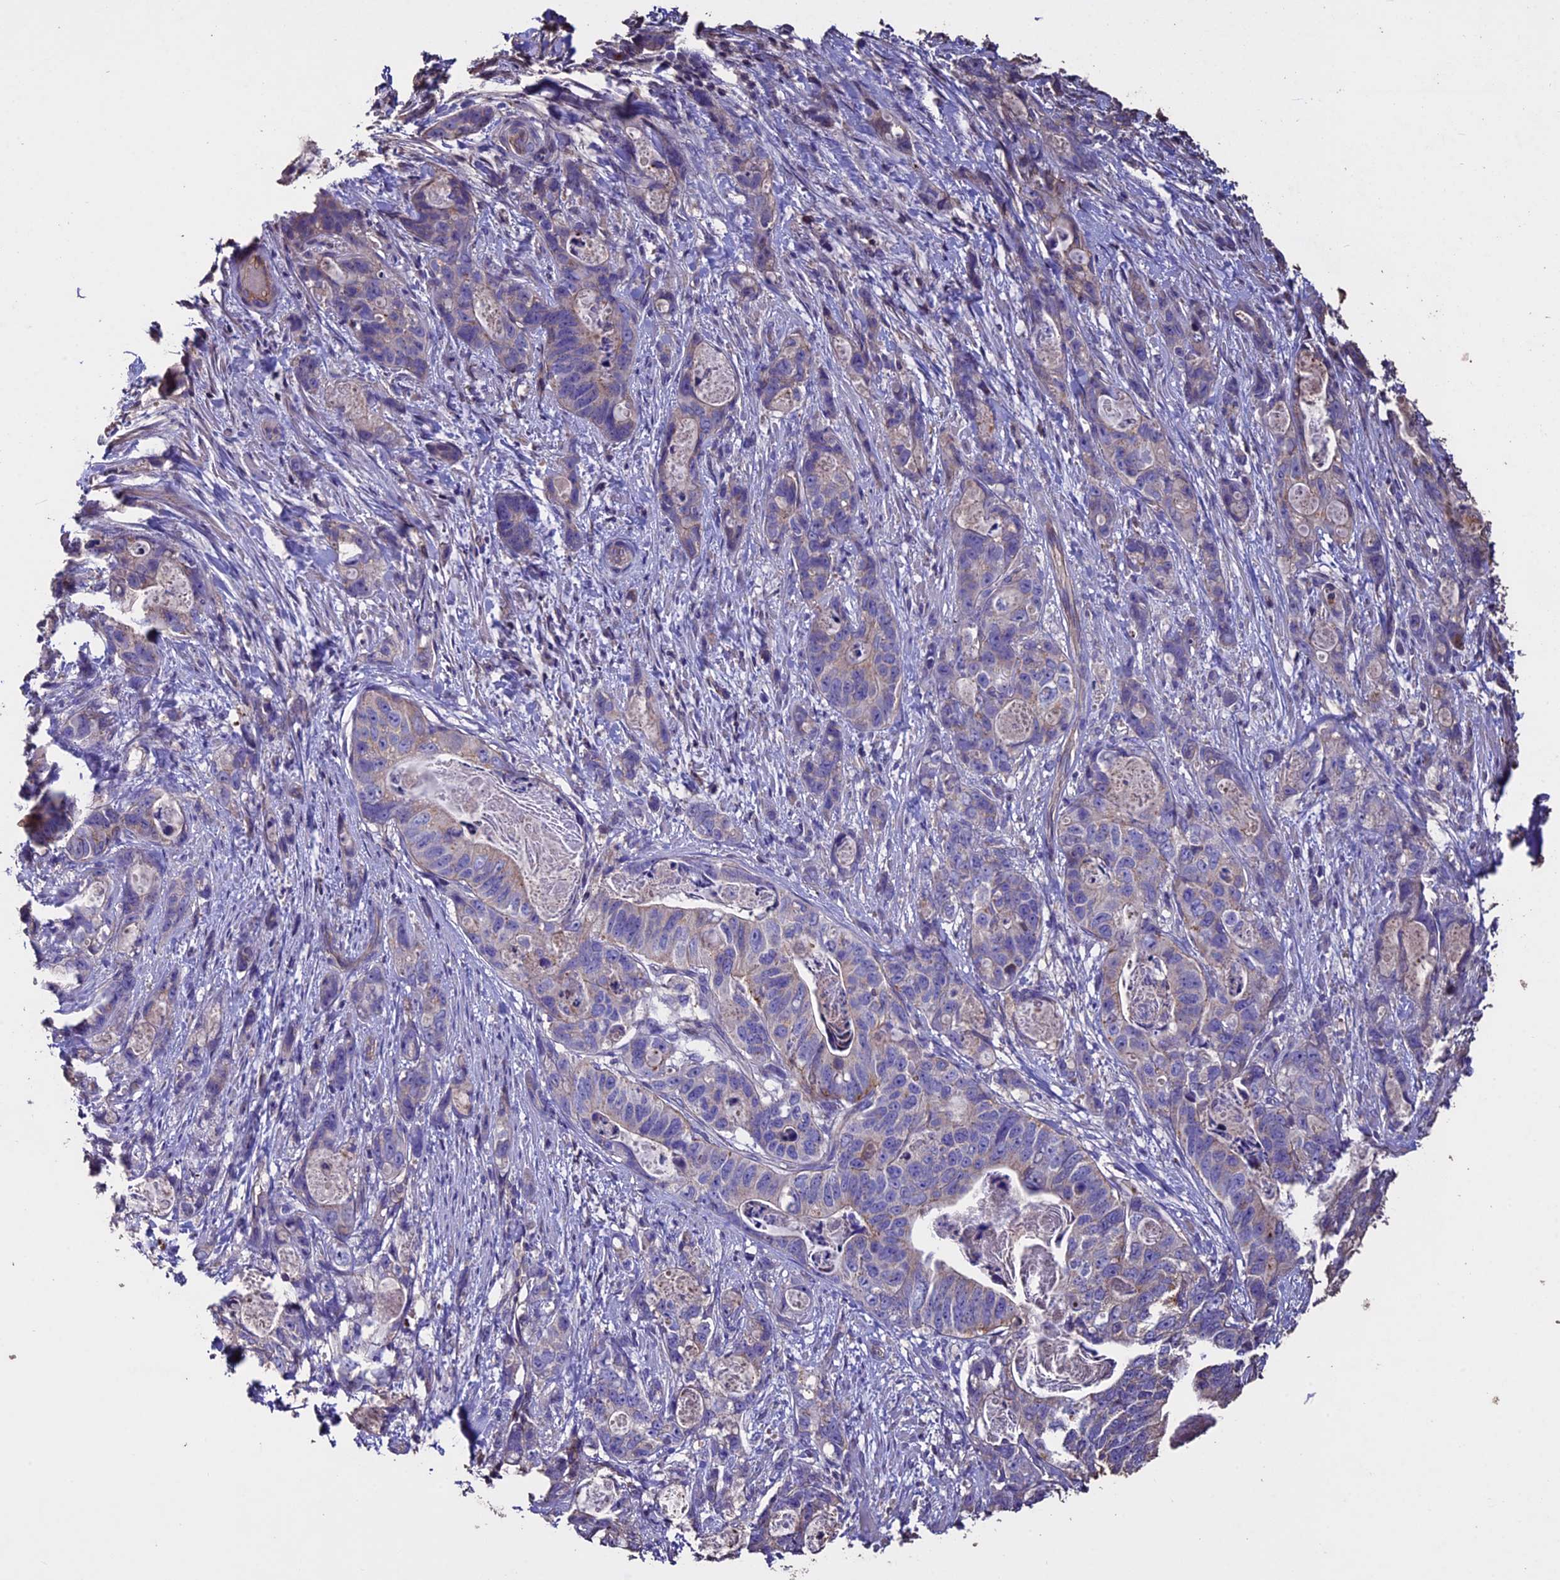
{"staining": {"intensity": "weak", "quantity": "<25%", "location": "cytoplasmic/membranous"}, "tissue": "stomach cancer", "cell_type": "Tumor cells", "image_type": "cancer", "snomed": [{"axis": "morphology", "description": "Normal tissue, NOS"}, {"axis": "morphology", "description": "Adenocarcinoma, NOS"}, {"axis": "topography", "description": "Stomach"}], "caption": "DAB (3,3'-diaminobenzidine) immunohistochemical staining of human adenocarcinoma (stomach) shows no significant expression in tumor cells.", "gene": "USB1", "patient": {"sex": "female", "age": 89}}